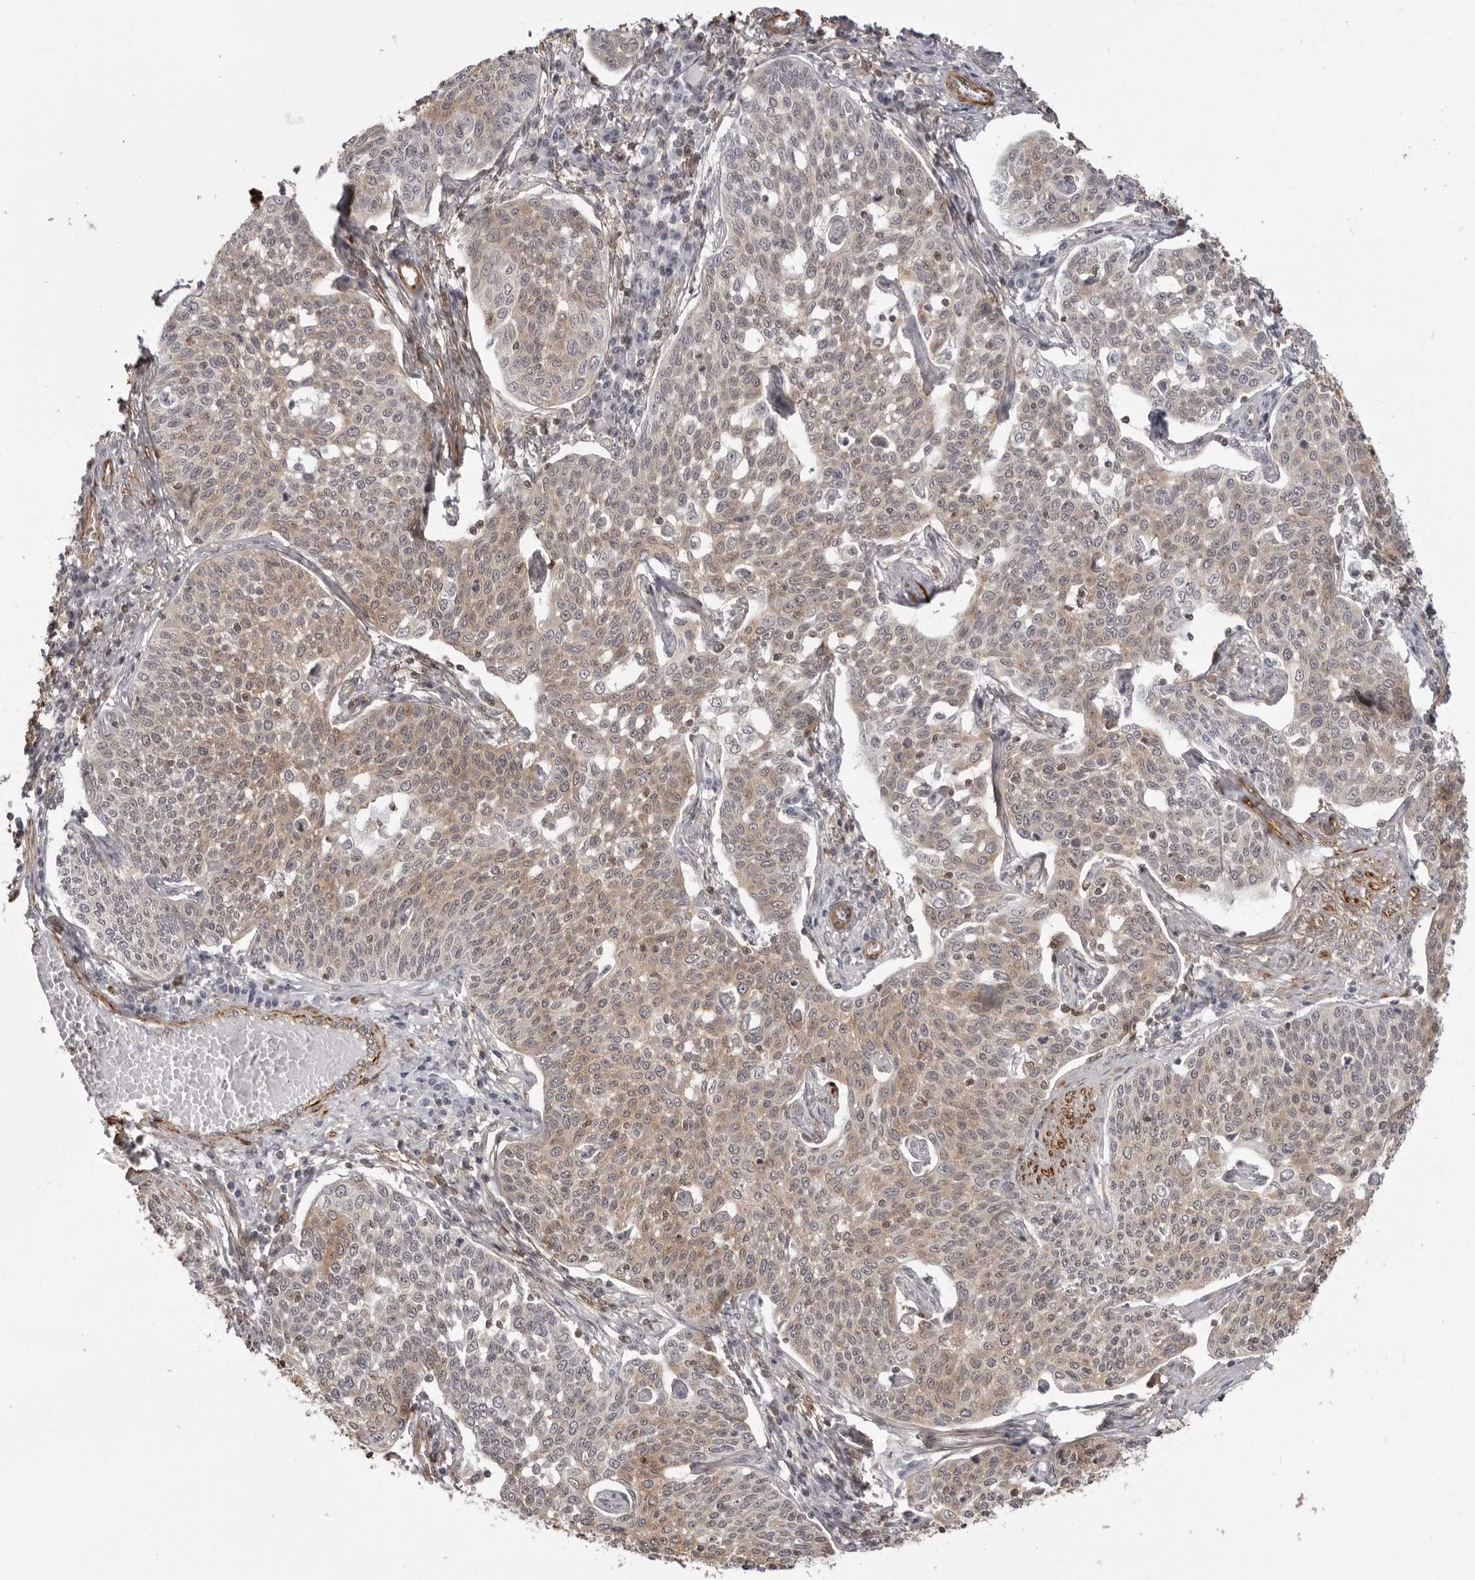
{"staining": {"intensity": "moderate", "quantity": "25%-75%", "location": "cytoplasmic/membranous"}, "tissue": "cervical cancer", "cell_type": "Tumor cells", "image_type": "cancer", "snomed": [{"axis": "morphology", "description": "Squamous cell carcinoma, NOS"}, {"axis": "topography", "description": "Cervix"}], "caption": "DAB immunohistochemical staining of human cervical cancer (squamous cell carcinoma) displays moderate cytoplasmic/membranous protein expression in about 25%-75% of tumor cells.", "gene": "UNK", "patient": {"sex": "female", "age": 34}}